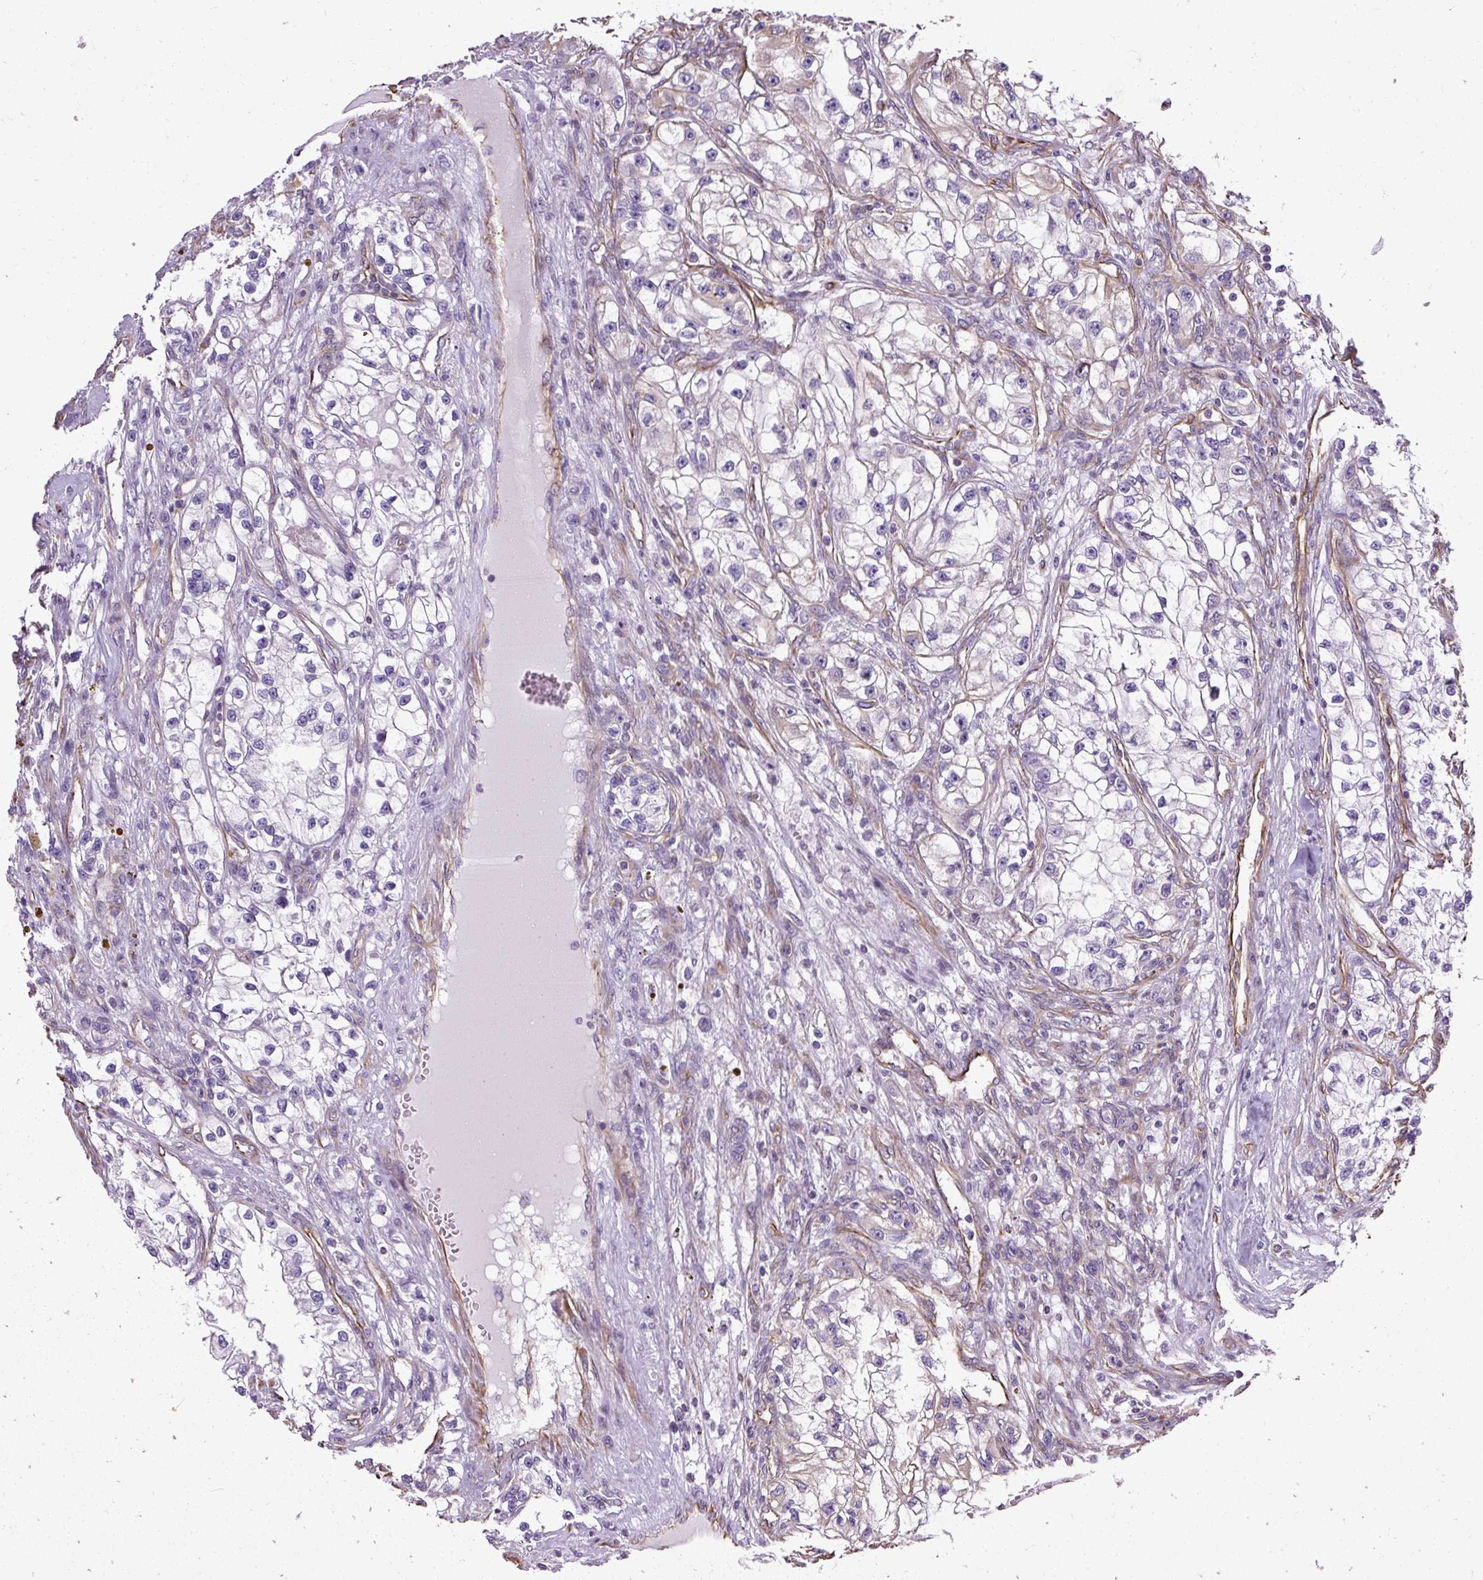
{"staining": {"intensity": "negative", "quantity": "none", "location": "none"}, "tissue": "renal cancer", "cell_type": "Tumor cells", "image_type": "cancer", "snomed": [{"axis": "morphology", "description": "Adenocarcinoma, NOS"}, {"axis": "topography", "description": "Kidney"}], "caption": "High magnification brightfield microscopy of adenocarcinoma (renal) stained with DAB (3,3'-diaminobenzidine) (brown) and counterstained with hematoxylin (blue): tumor cells show no significant positivity.", "gene": "PLS1", "patient": {"sex": "female", "age": 57}}